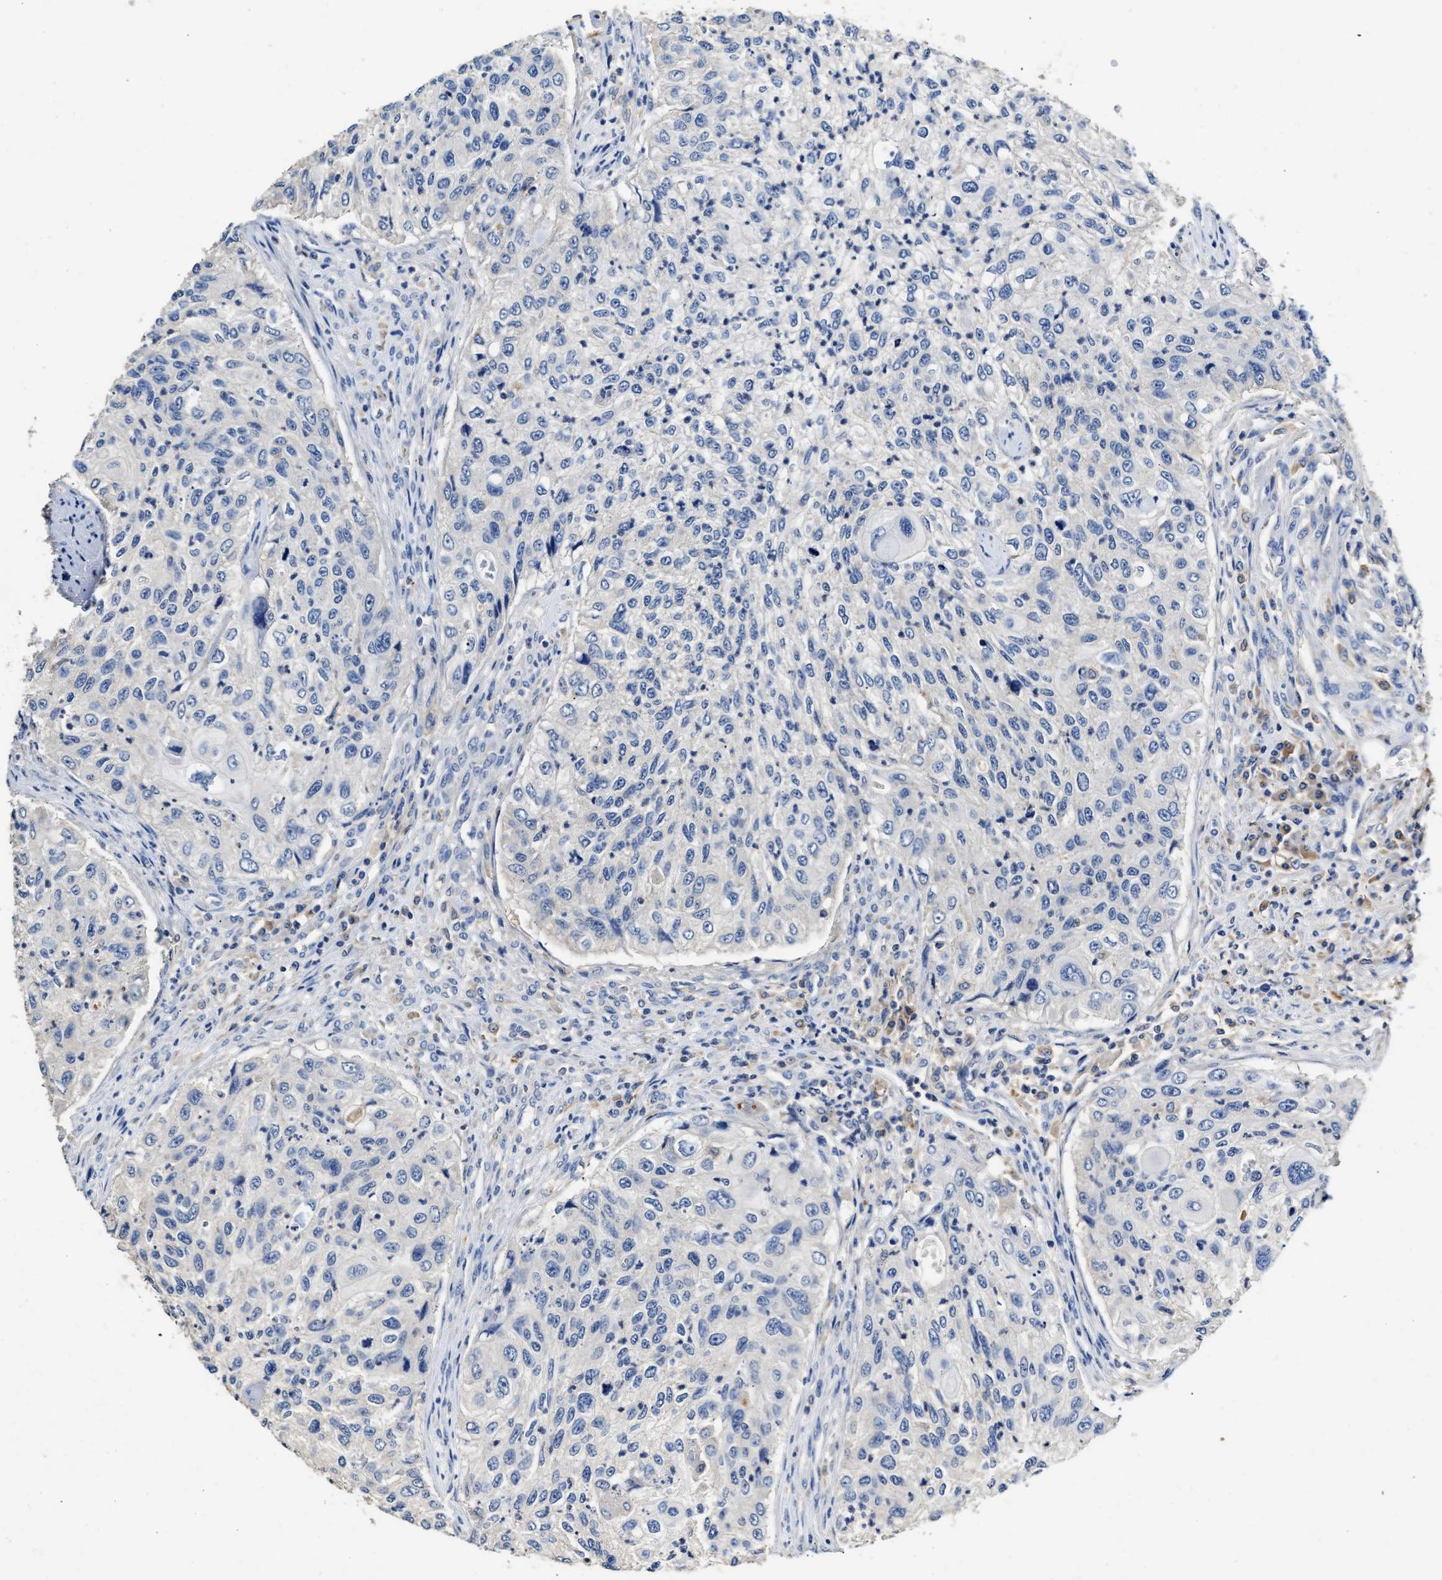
{"staining": {"intensity": "negative", "quantity": "none", "location": "none"}, "tissue": "urothelial cancer", "cell_type": "Tumor cells", "image_type": "cancer", "snomed": [{"axis": "morphology", "description": "Urothelial carcinoma, High grade"}, {"axis": "topography", "description": "Urinary bladder"}], "caption": "IHC image of neoplastic tissue: urothelial cancer stained with DAB displays no significant protein staining in tumor cells.", "gene": "SLCO2B1", "patient": {"sex": "female", "age": 60}}